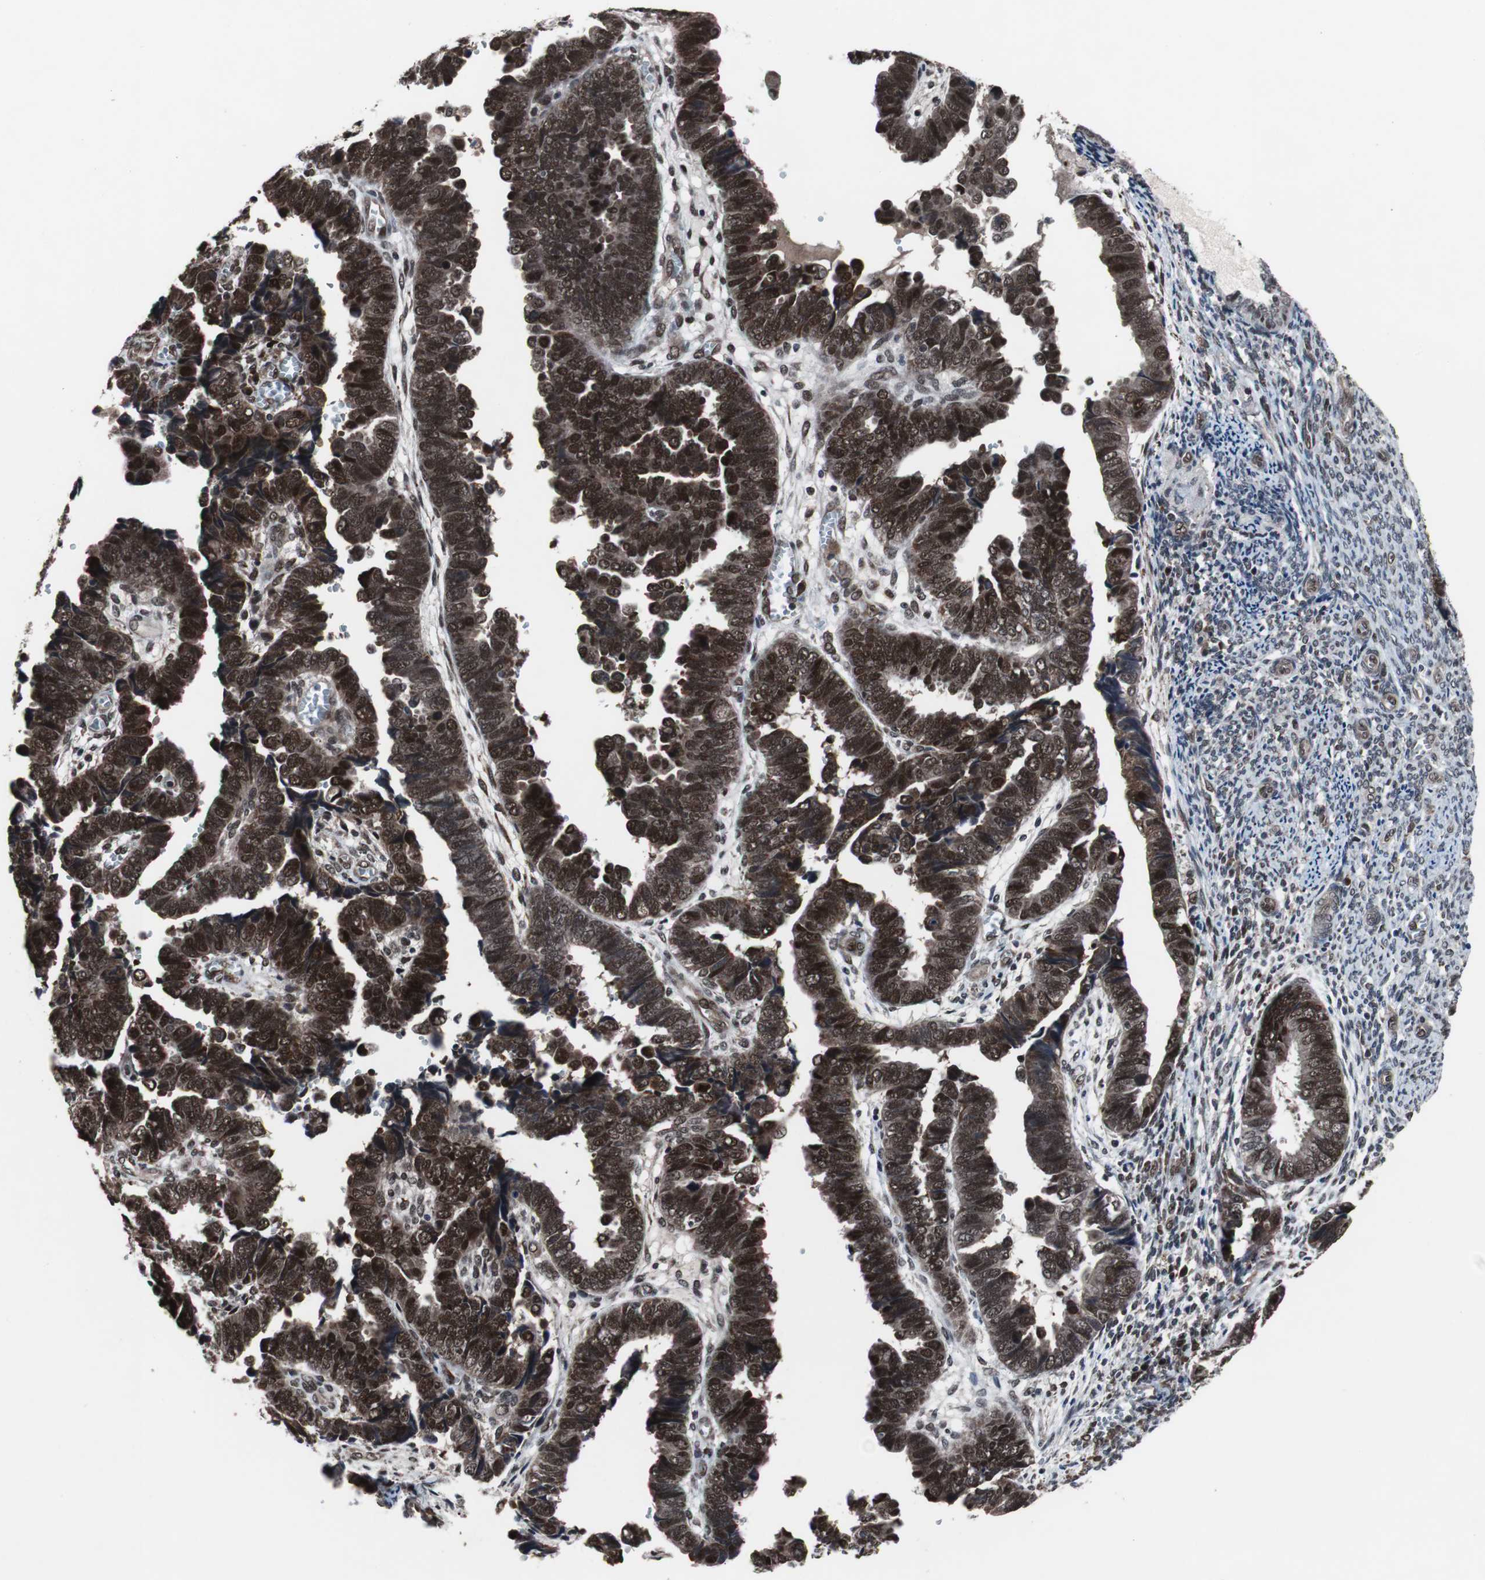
{"staining": {"intensity": "strong", "quantity": ">75%", "location": "cytoplasmic/membranous,nuclear"}, "tissue": "endometrial cancer", "cell_type": "Tumor cells", "image_type": "cancer", "snomed": [{"axis": "morphology", "description": "Adenocarcinoma, NOS"}, {"axis": "topography", "description": "Endometrium"}], "caption": "Strong cytoplasmic/membranous and nuclear positivity is seen in about >75% of tumor cells in endometrial cancer (adenocarcinoma). The protein is stained brown, and the nuclei are stained in blue (DAB IHC with brightfield microscopy, high magnification).", "gene": "GTF2F2", "patient": {"sex": "female", "age": 75}}